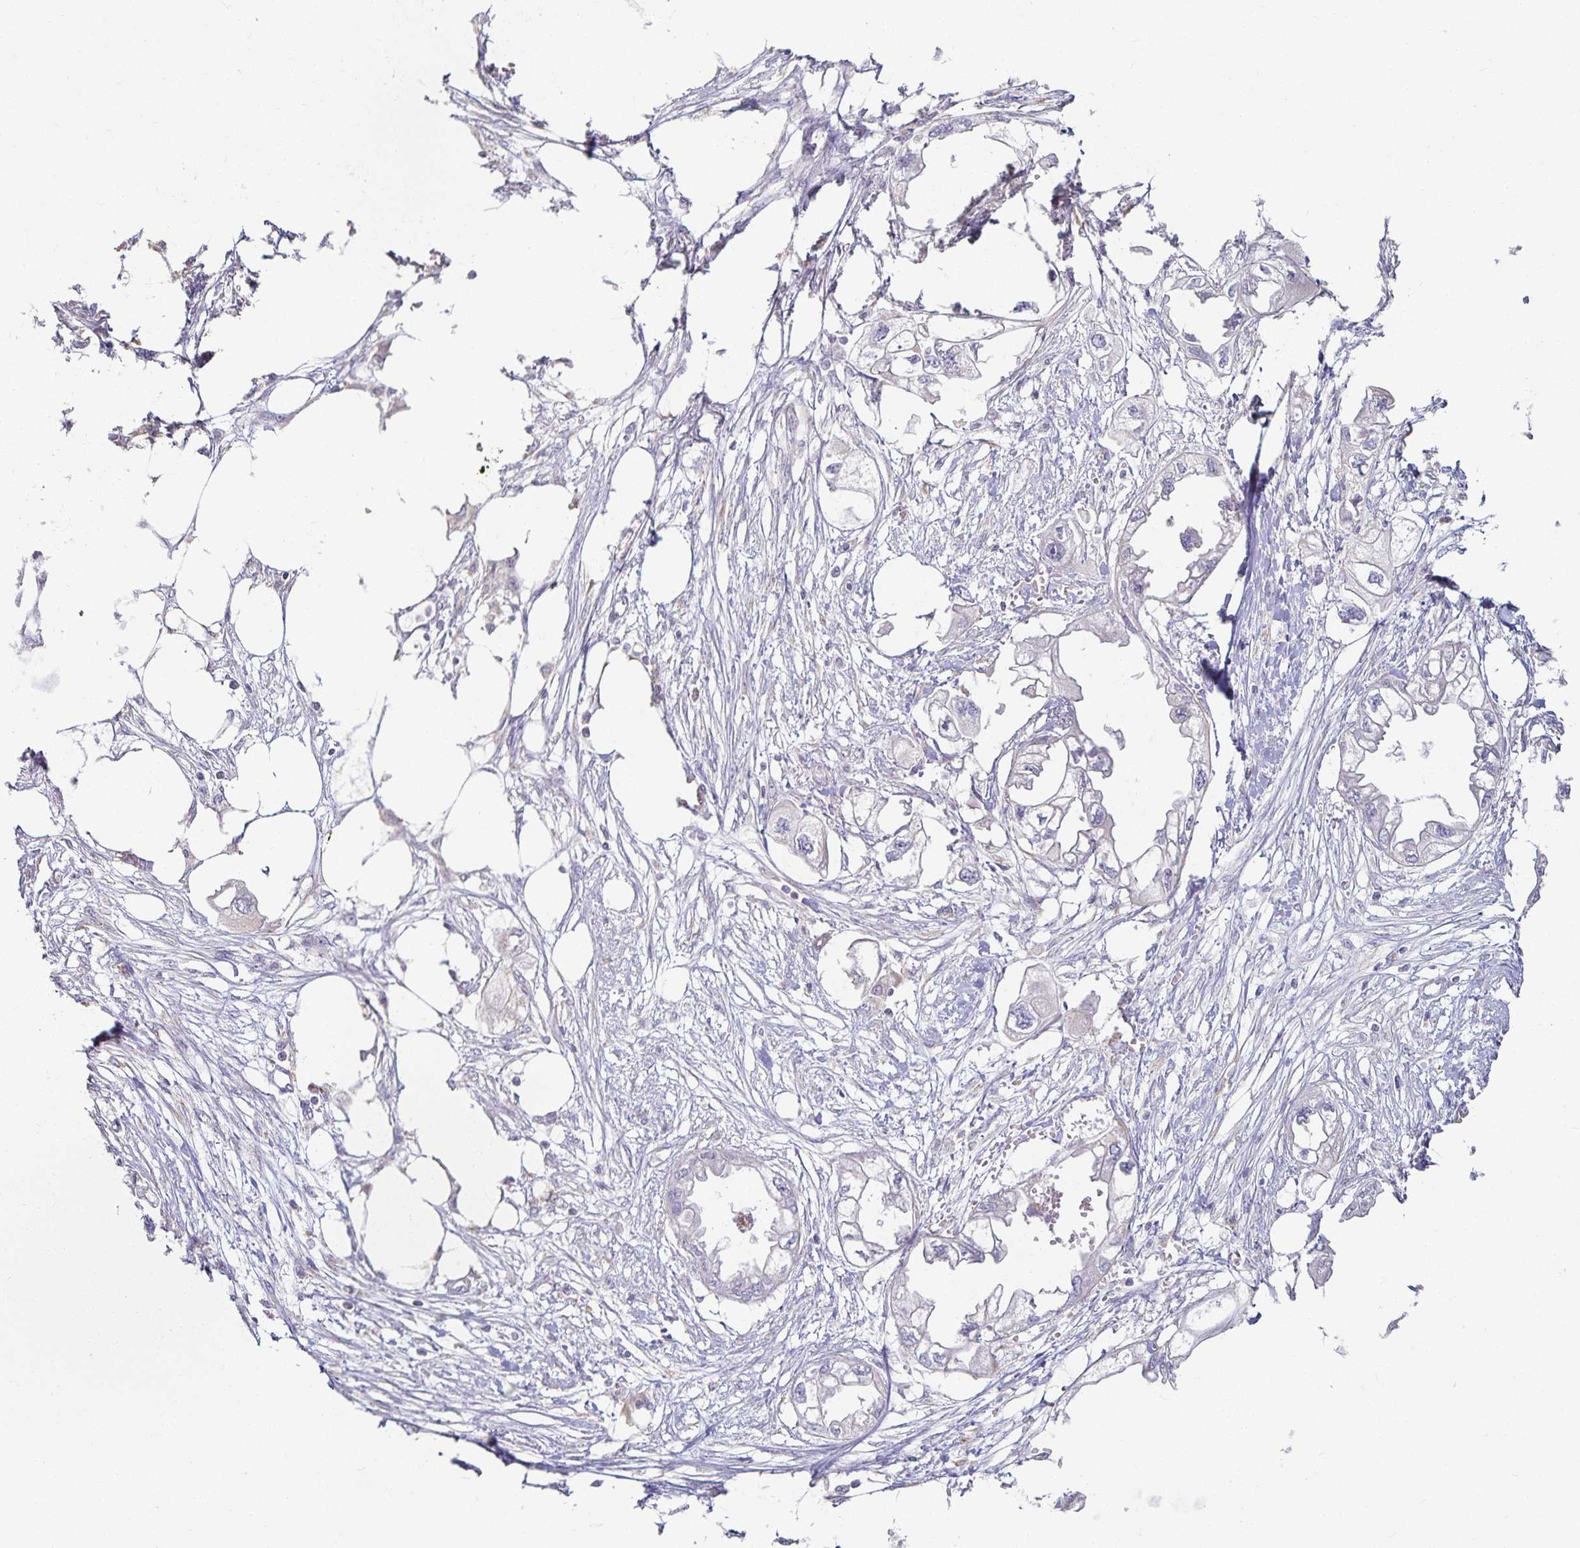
{"staining": {"intensity": "negative", "quantity": "none", "location": "none"}, "tissue": "endometrial cancer", "cell_type": "Tumor cells", "image_type": "cancer", "snomed": [{"axis": "morphology", "description": "Adenocarcinoma, NOS"}, {"axis": "morphology", "description": "Adenocarcinoma, metastatic, NOS"}, {"axis": "topography", "description": "Adipose tissue"}, {"axis": "topography", "description": "Endometrium"}], "caption": "DAB (3,3'-diaminobenzidine) immunohistochemical staining of human endometrial cancer (adenocarcinoma) exhibits no significant staining in tumor cells. The staining was performed using DAB to visualize the protein expression in brown, while the nuclei were stained in blue with hematoxylin (Magnification: 20x).", "gene": "GP2", "patient": {"sex": "female", "age": 67}}